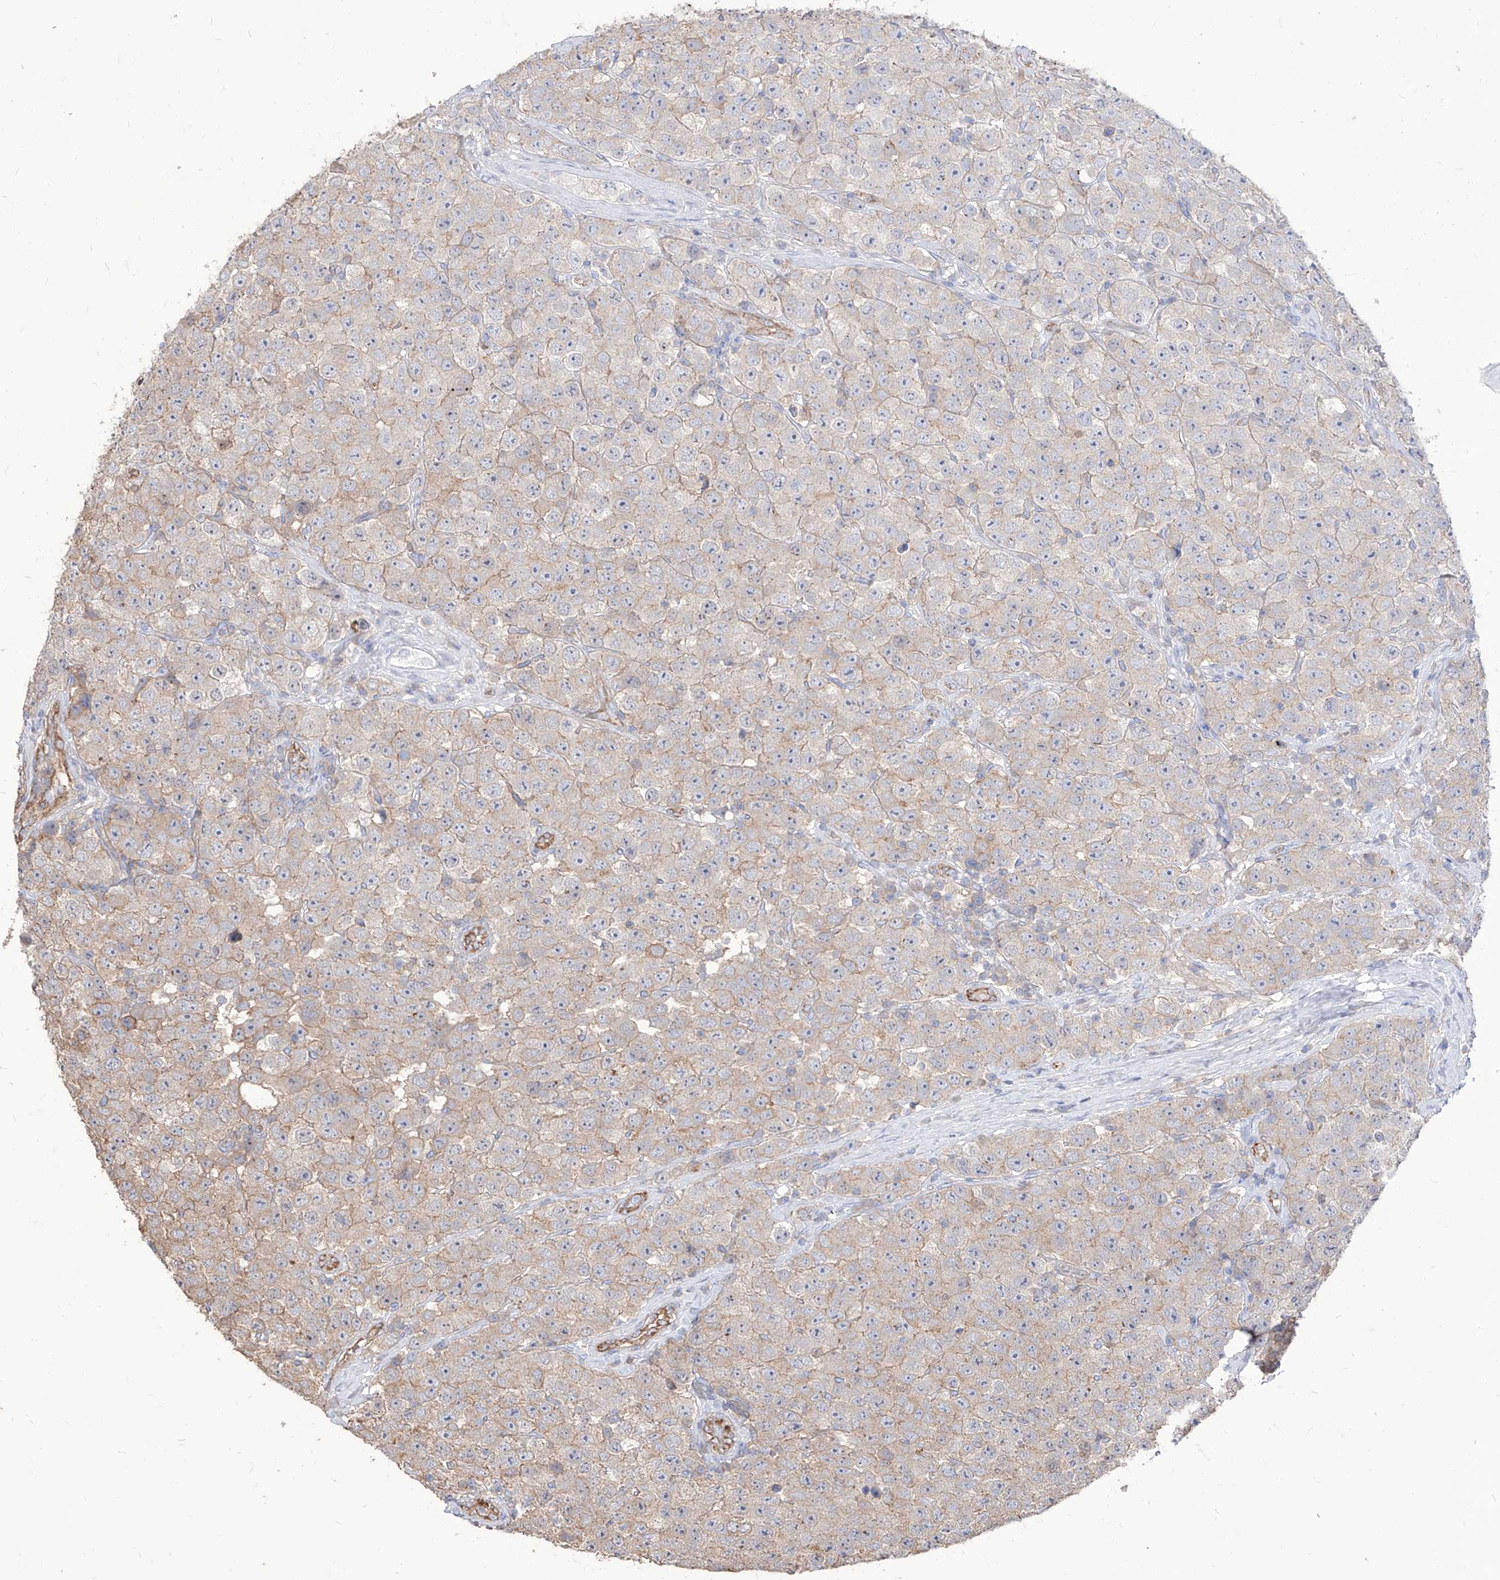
{"staining": {"intensity": "weak", "quantity": ">75%", "location": "cytoplasmic/membranous"}, "tissue": "testis cancer", "cell_type": "Tumor cells", "image_type": "cancer", "snomed": [{"axis": "morphology", "description": "Seminoma, NOS"}, {"axis": "topography", "description": "Testis"}], "caption": "Protein expression analysis of human testis cancer (seminoma) reveals weak cytoplasmic/membranous positivity in about >75% of tumor cells. (Brightfield microscopy of DAB IHC at high magnification).", "gene": "C1orf74", "patient": {"sex": "male", "age": 28}}